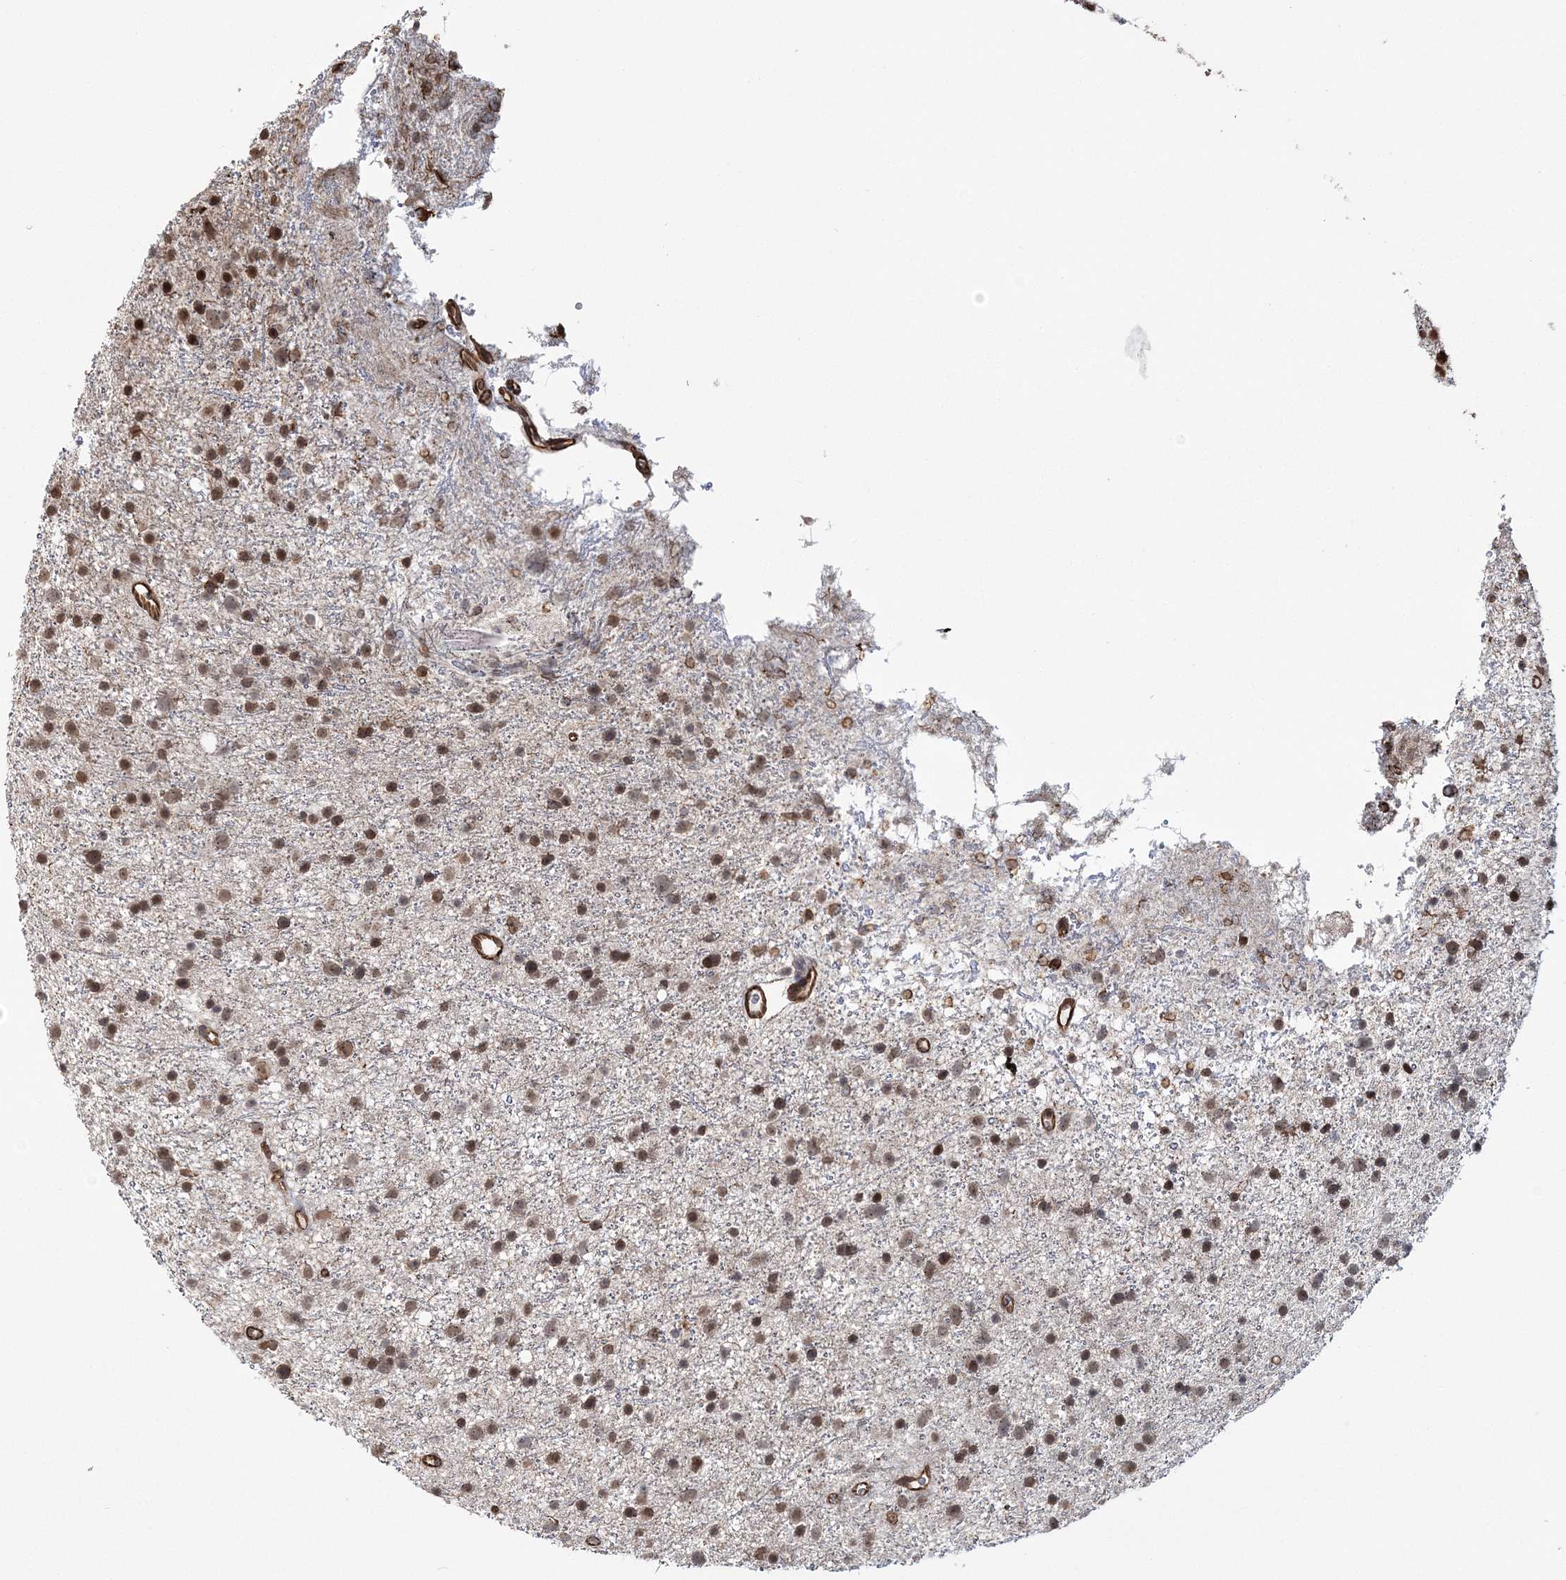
{"staining": {"intensity": "moderate", "quantity": ">75%", "location": "nuclear"}, "tissue": "glioma", "cell_type": "Tumor cells", "image_type": "cancer", "snomed": [{"axis": "morphology", "description": "Glioma, malignant, Low grade"}, {"axis": "topography", "description": "Cerebral cortex"}], "caption": "A high-resolution photomicrograph shows immunohistochemistry (IHC) staining of low-grade glioma (malignant), which displays moderate nuclear positivity in about >75% of tumor cells.", "gene": "ATP11B", "patient": {"sex": "female", "age": 39}}